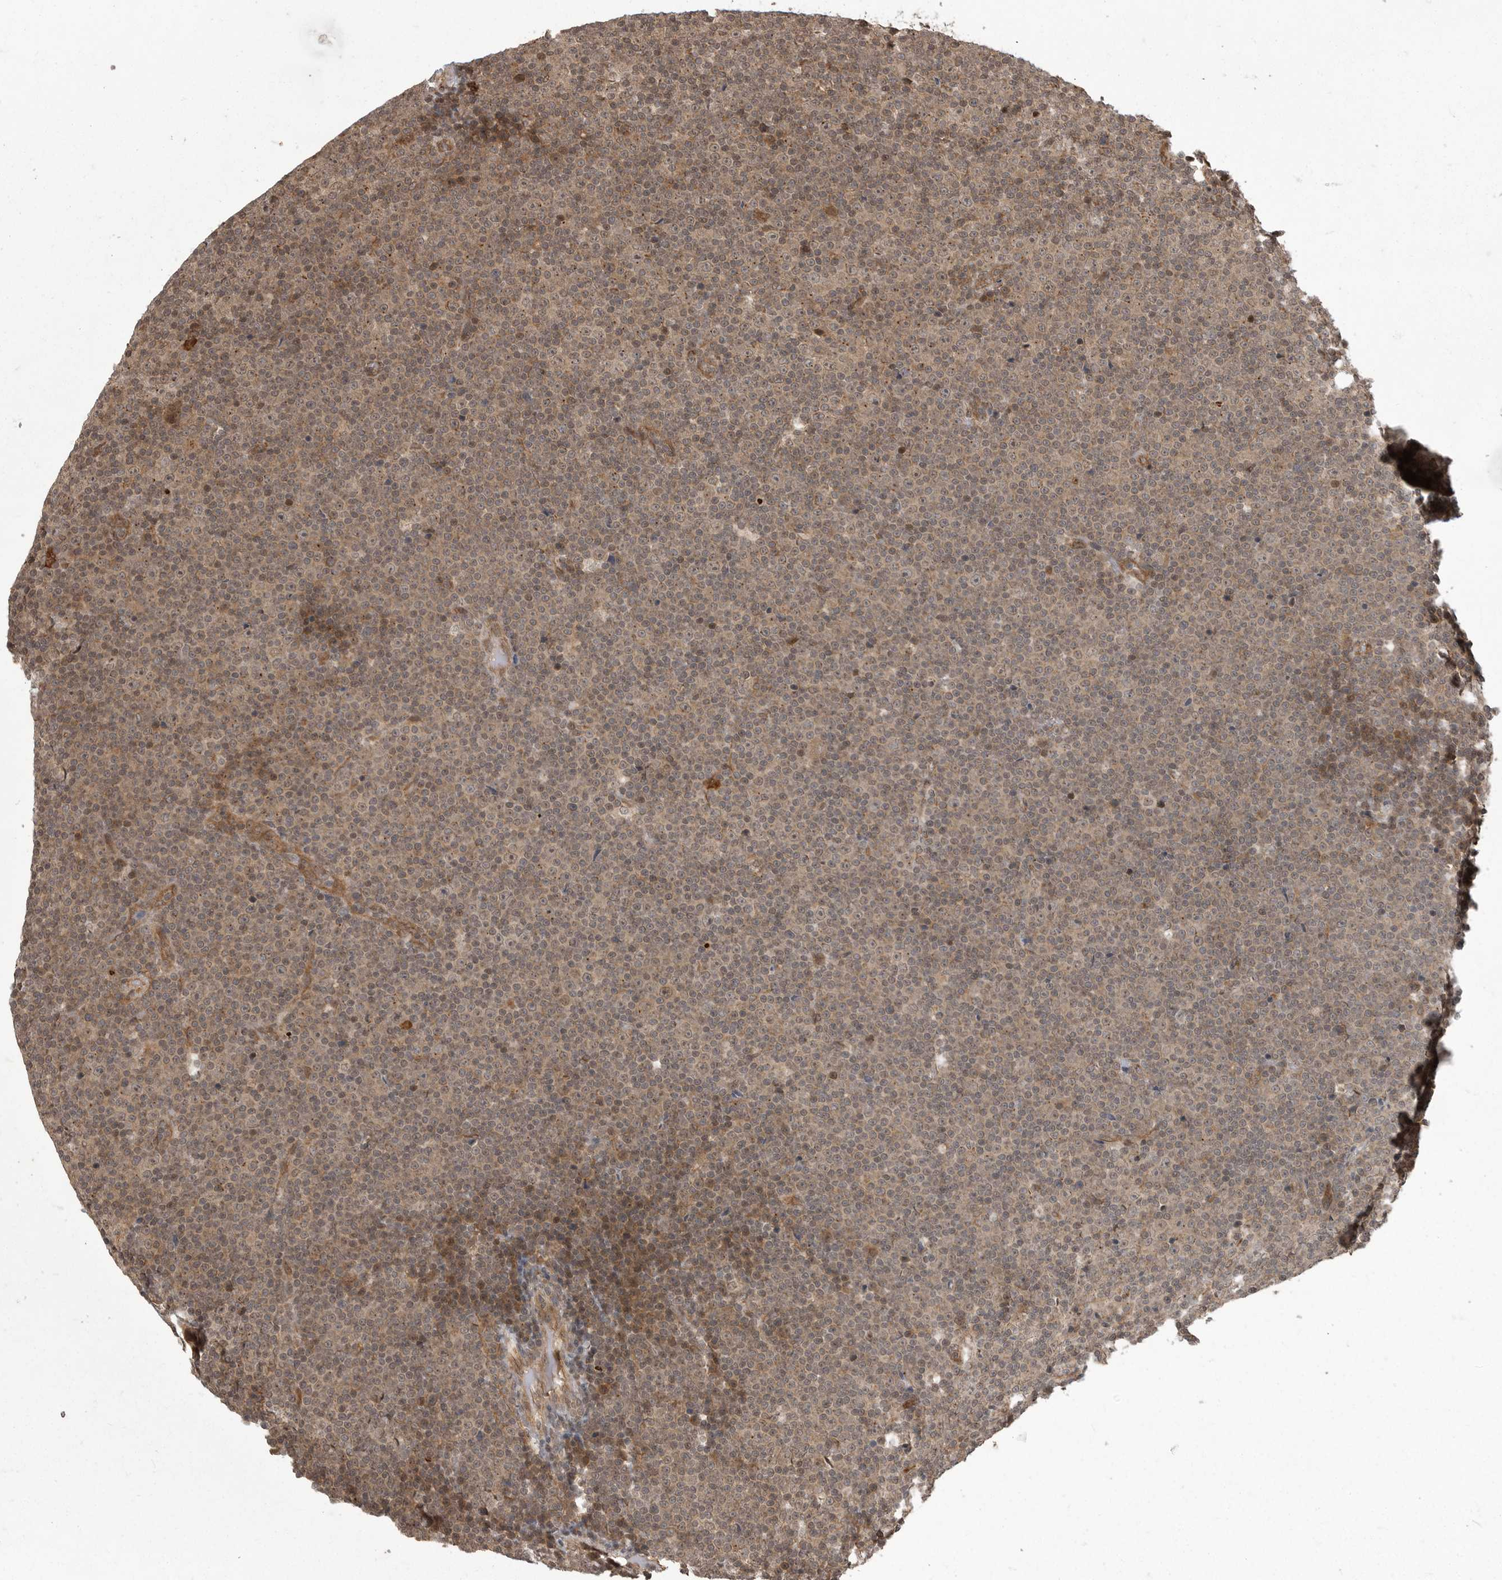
{"staining": {"intensity": "weak", "quantity": ">75%", "location": "cytoplasmic/membranous,nuclear"}, "tissue": "lymphoma", "cell_type": "Tumor cells", "image_type": "cancer", "snomed": [{"axis": "morphology", "description": "Malignant lymphoma, non-Hodgkin's type, Low grade"}, {"axis": "topography", "description": "Lymph node"}], "caption": "DAB (3,3'-diaminobenzidine) immunohistochemical staining of human lymphoma demonstrates weak cytoplasmic/membranous and nuclear protein positivity in about >75% of tumor cells.", "gene": "DNAJC8", "patient": {"sex": "female", "age": 67}}